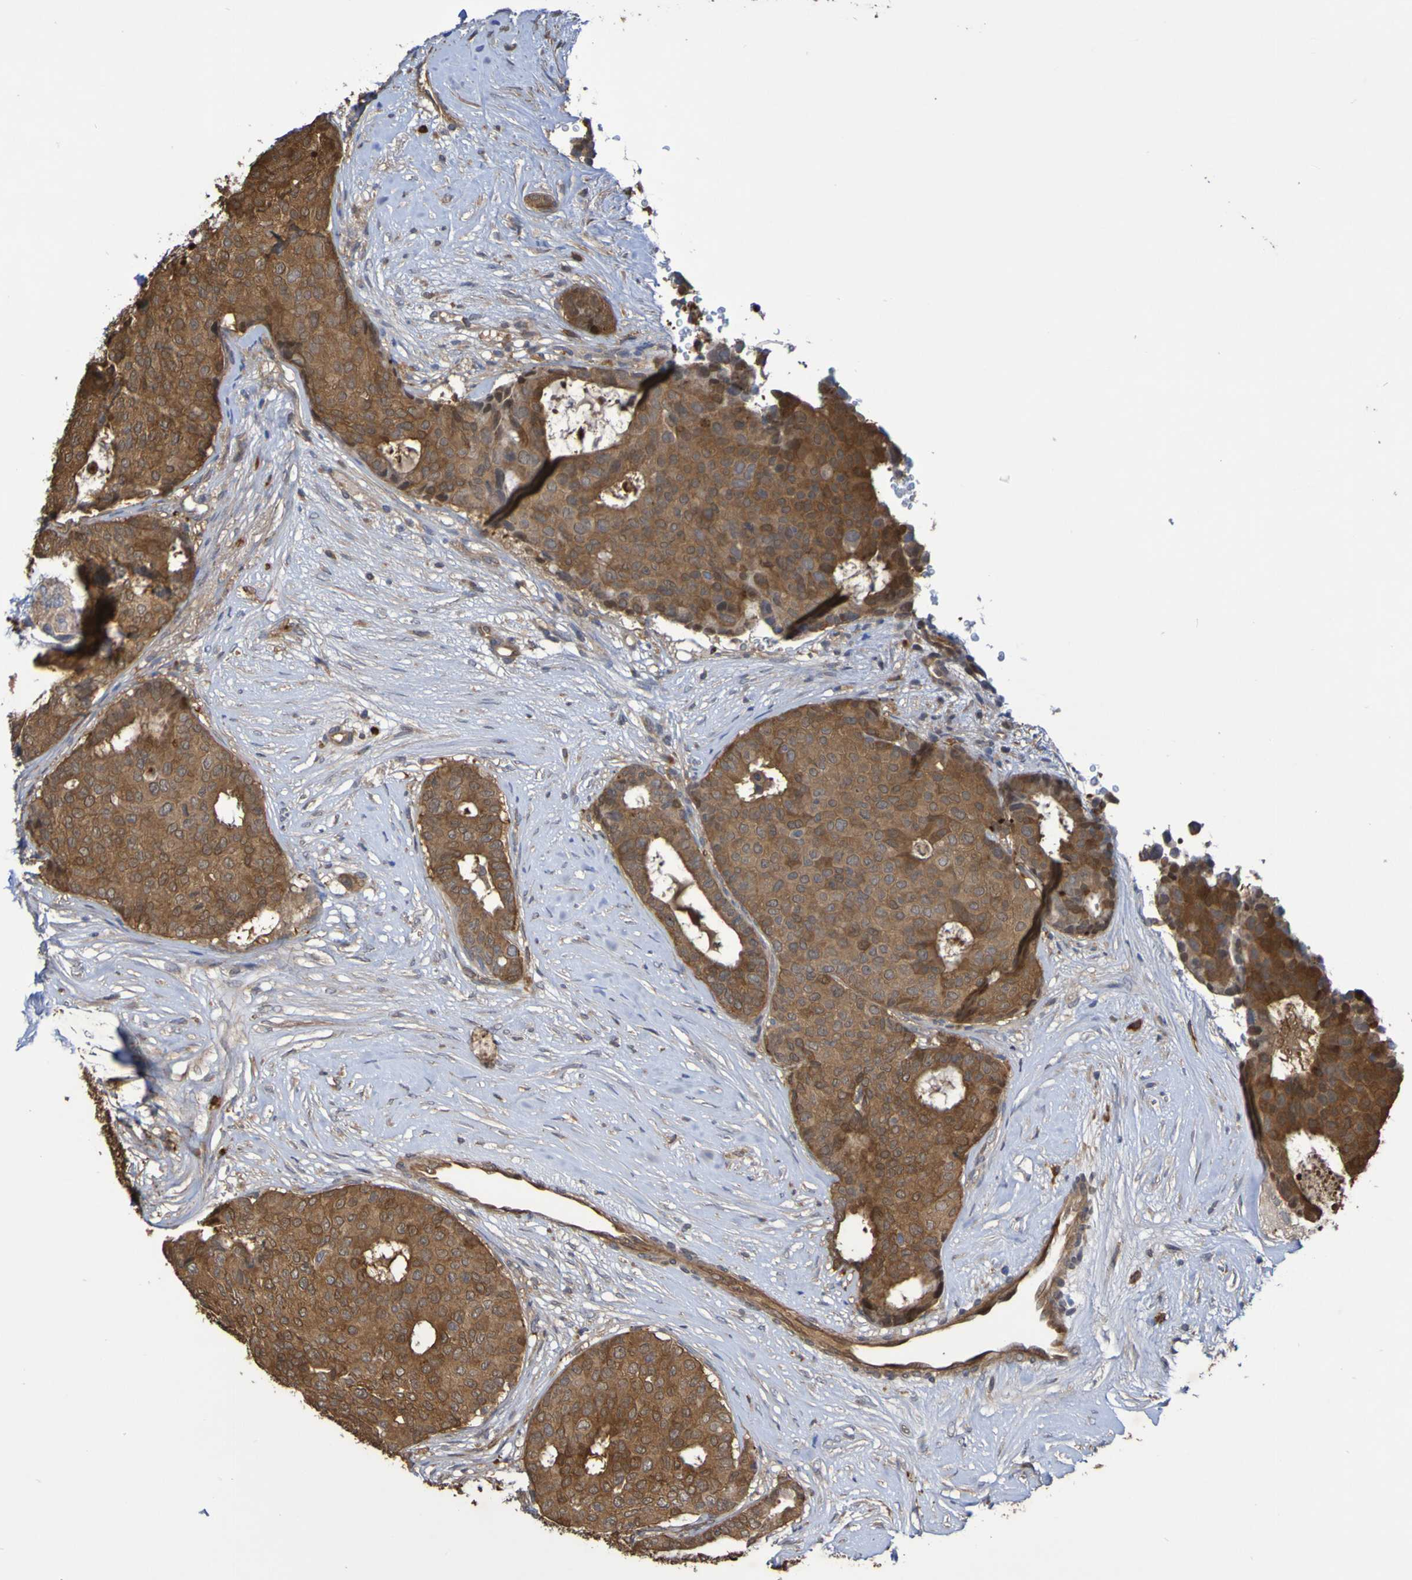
{"staining": {"intensity": "moderate", "quantity": ">75%", "location": "cytoplasmic/membranous"}, "tissue": "breast cancer", "cell_type": "Tumor cells", "image_type": "cancer", "snomed": [{"axis": "morphology", "description": "Duct carcinoma"}, {"axis": "topography", "description": "Breast"}], "caption": "Breast cancer (invasive ductal carcinoma) stained with DAB (3,3'-diaminobenzidine) immunohistochemistry shows medium levels of moderate cytoplasmic/membranous positivity in about >75% of tumor cells.", "gene": "SERPINB6", "patient": {"sex": "female", "age": 75}}